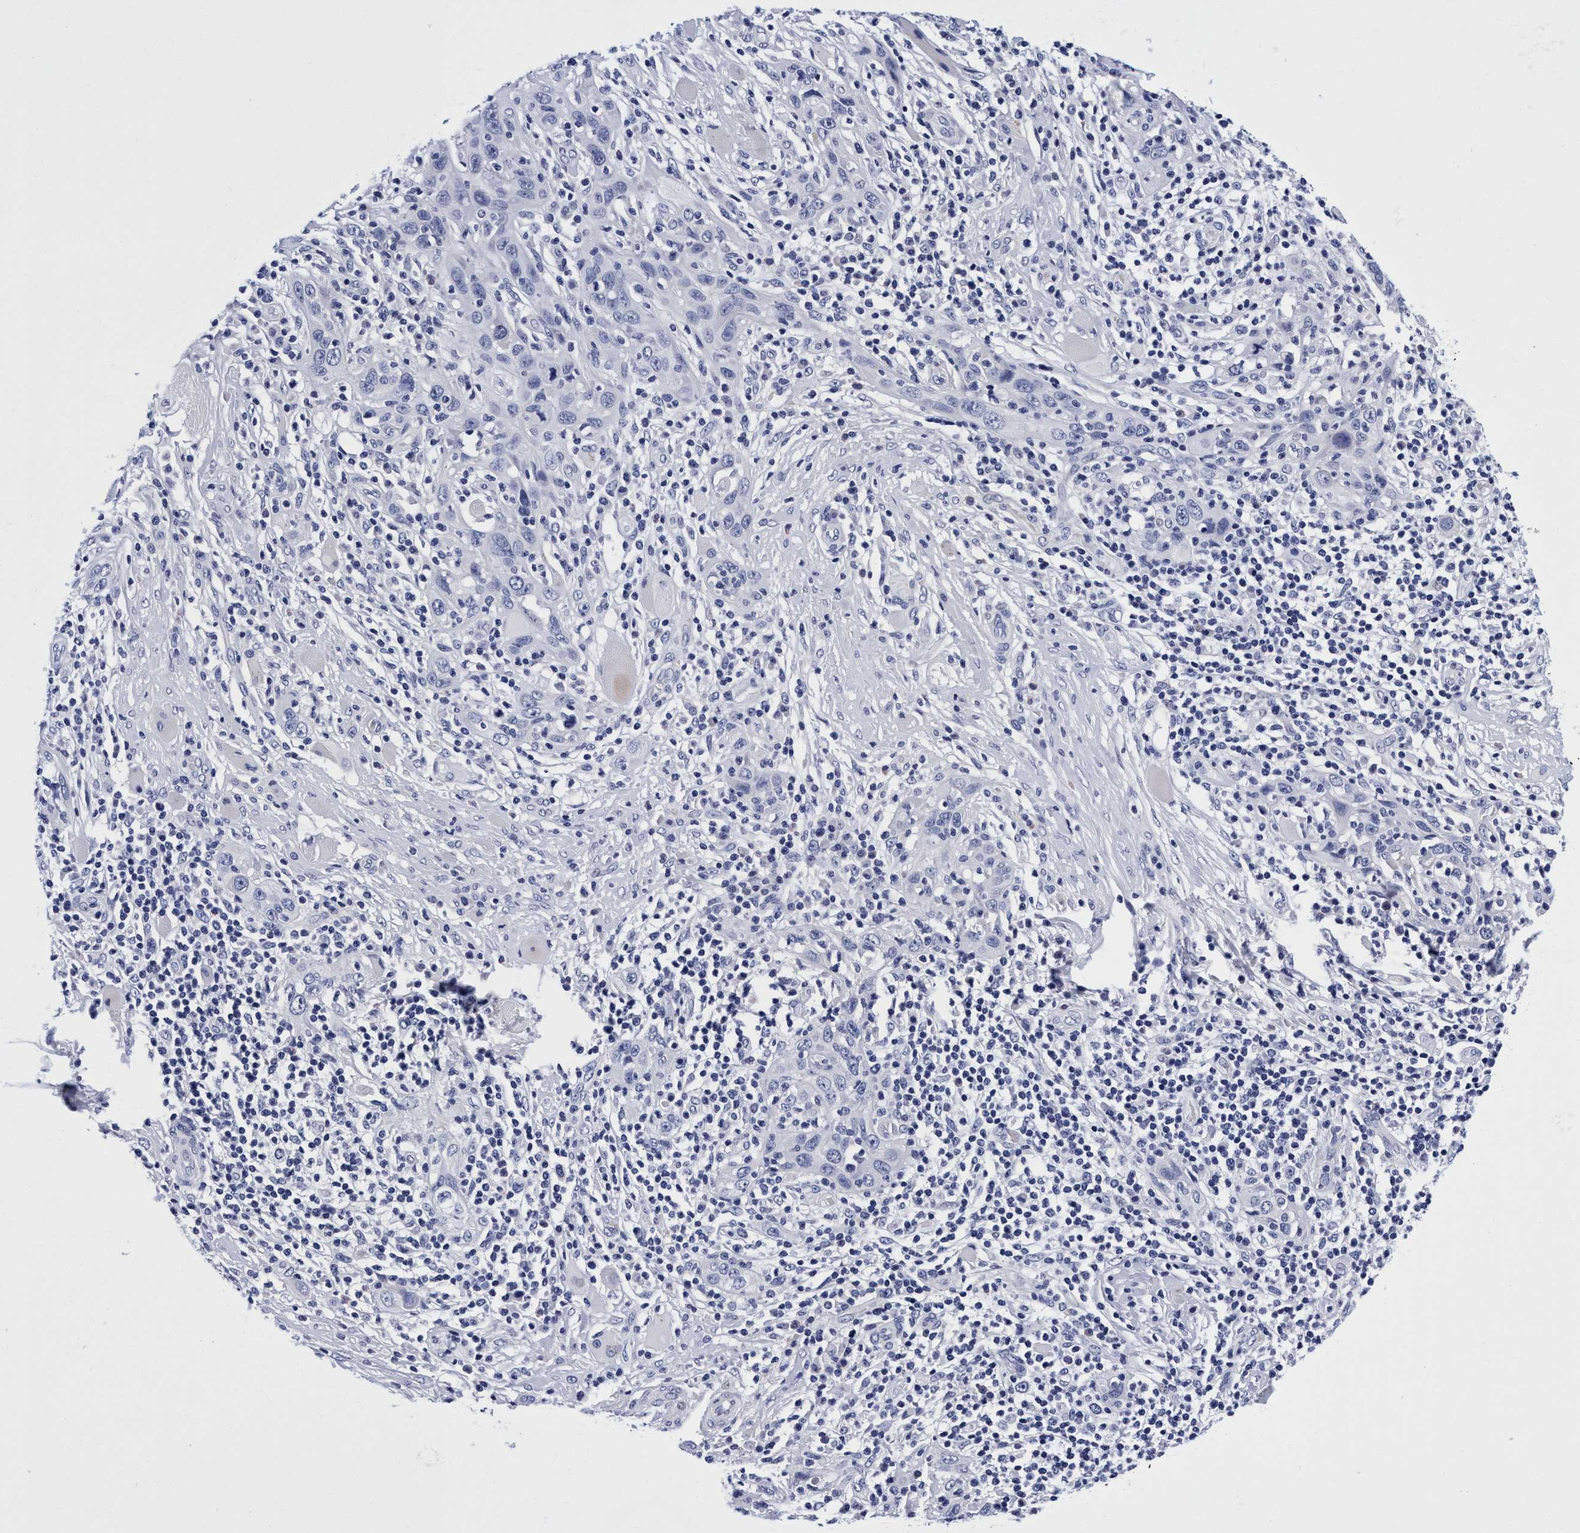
{"staining": {"intensity": "negative", "quantity": "none", "location": "none"}, "tissue": "skin cancer", "cell_type": "Tumor cells", "image_type": "cancer", "snomed": [{"axis": "morphology", "description": "Squamous cell carcinoma, NOS"}, {"axis": "topography", "description": "Skin"}], "caption": "Skin cancer (squamous cell carcinoma) stained for a protein using immunohistochemistry (IHC) demonstrates no positivity tumor cells.", "gene": "PLPPR1", "patient": {"sex": "female", "age": 88}}